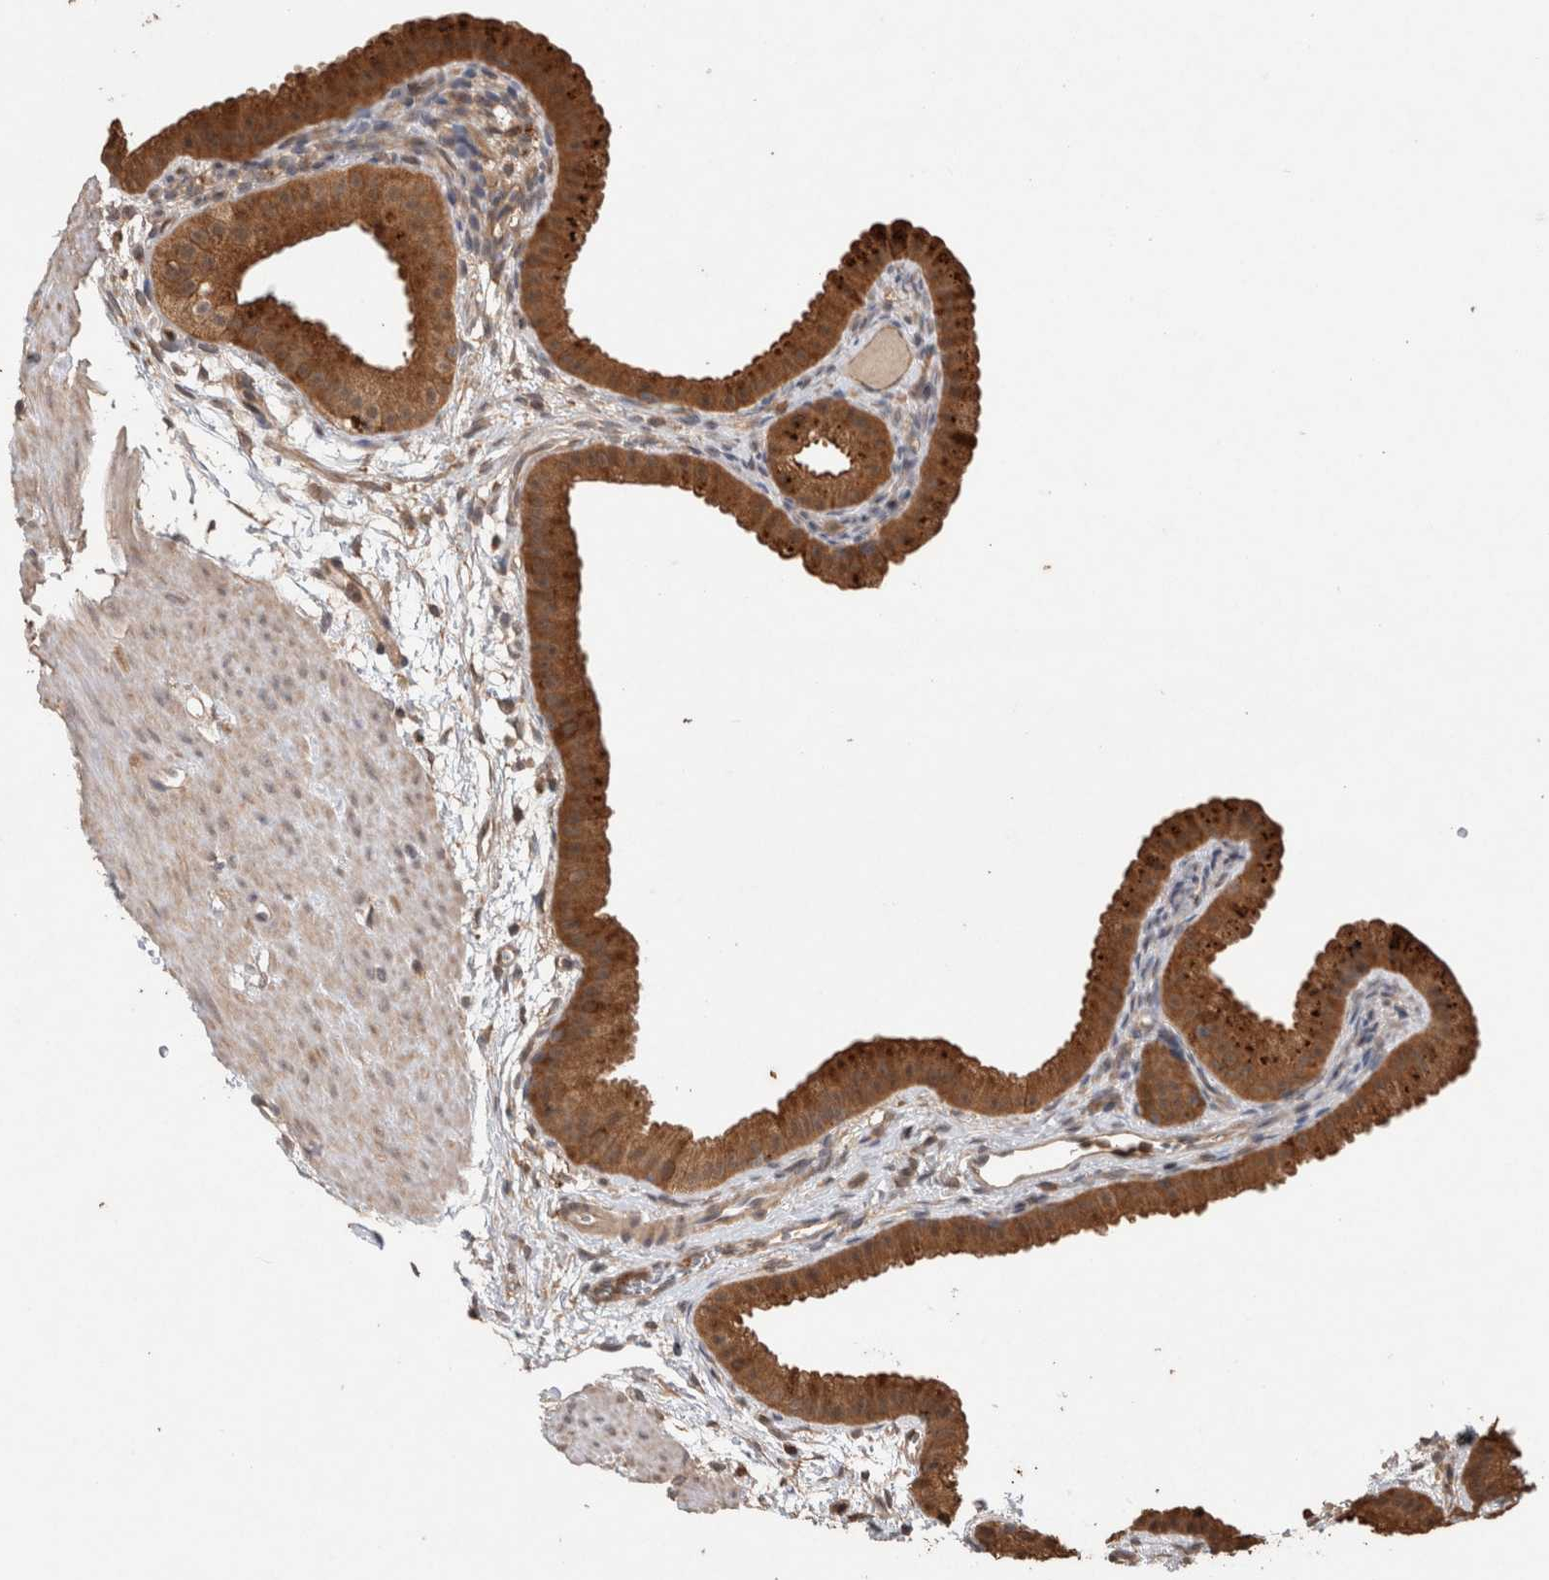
{"staining": {"intensity": "strong", "quantity": ">75%", "location": "cytoplasmic/membranous"}, "tissue": "gallbladder", "cell_type": "Glandular cells", "image_type": "normal", "snomed": [{"axis": "morphology", "description": "Normal tissue, NOS"}, {"axis": "topography", "description": "Gallbladder"}], "caption": "Immunohistochemistry (DAB (3,3'-diaminobenzidine)) staining of benign human gallbladder displays strong cytoplasmic/membranous protein positivity in about >75% of glandular cells.", "gene": "TRIM5", "patient": {"sex": "female", "age": 64}}